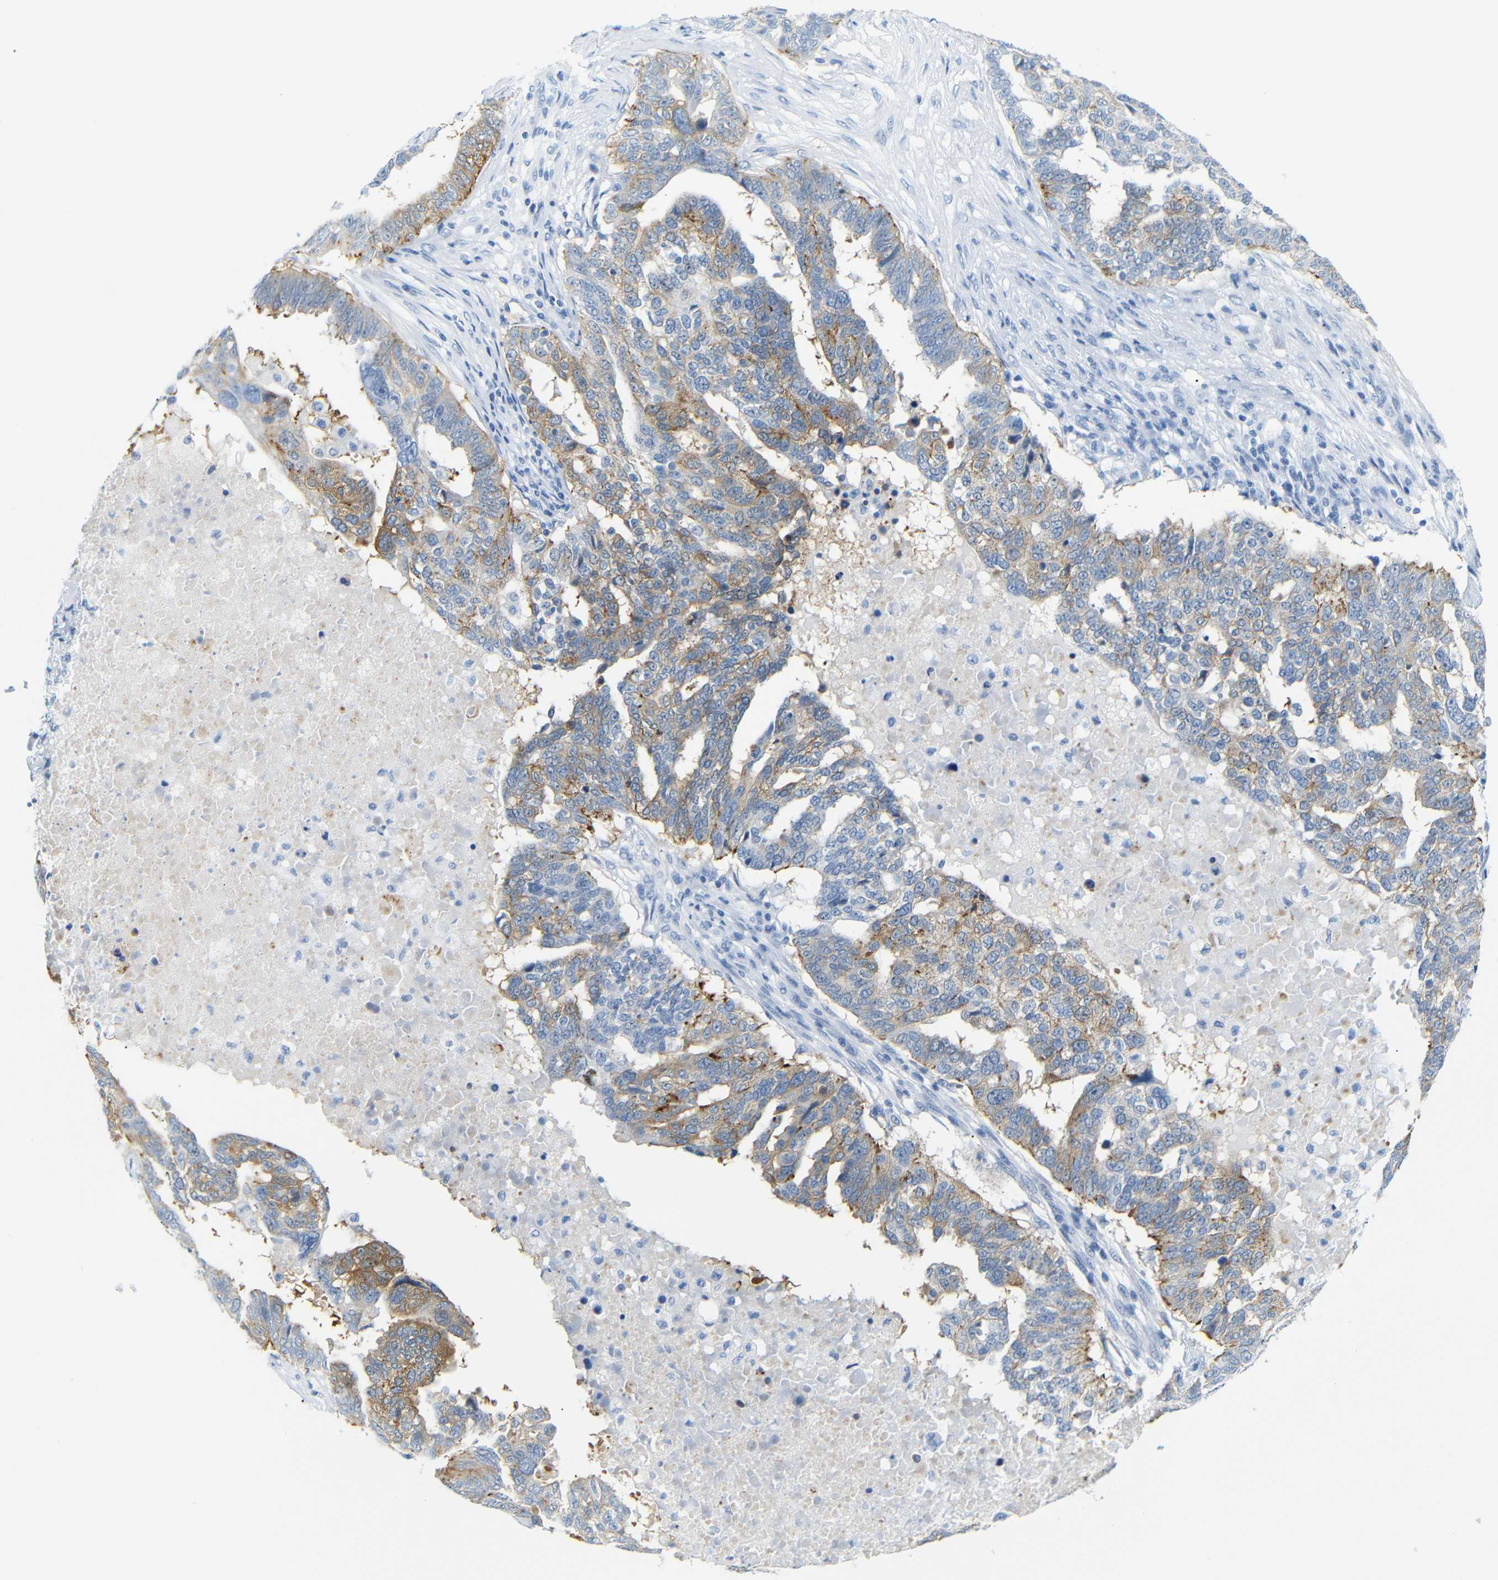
{"staining": {"intensity": "moderate", "quantity": "25%-75%", "location": "cytoplasmic/membranous"}, "tissue": "ovarian cancer", "cell_type": "Tumor cells", "image_type": "cancer", "snomed": [{"axis": "morphology", "description": "Cystadenocarcinoma, serous, NOS"}, {"axis": "topography", "description": "Ovary"}], "caption": "Brown immunohistochemical staining in human serous cystadenocarcinoma (ovarian) reveals moderate cytoplasmic/membranous expression in about 25%-75% of tumor cells.", "gene": "DYNAP", "patient": {"sex": "female", "age": 59}}